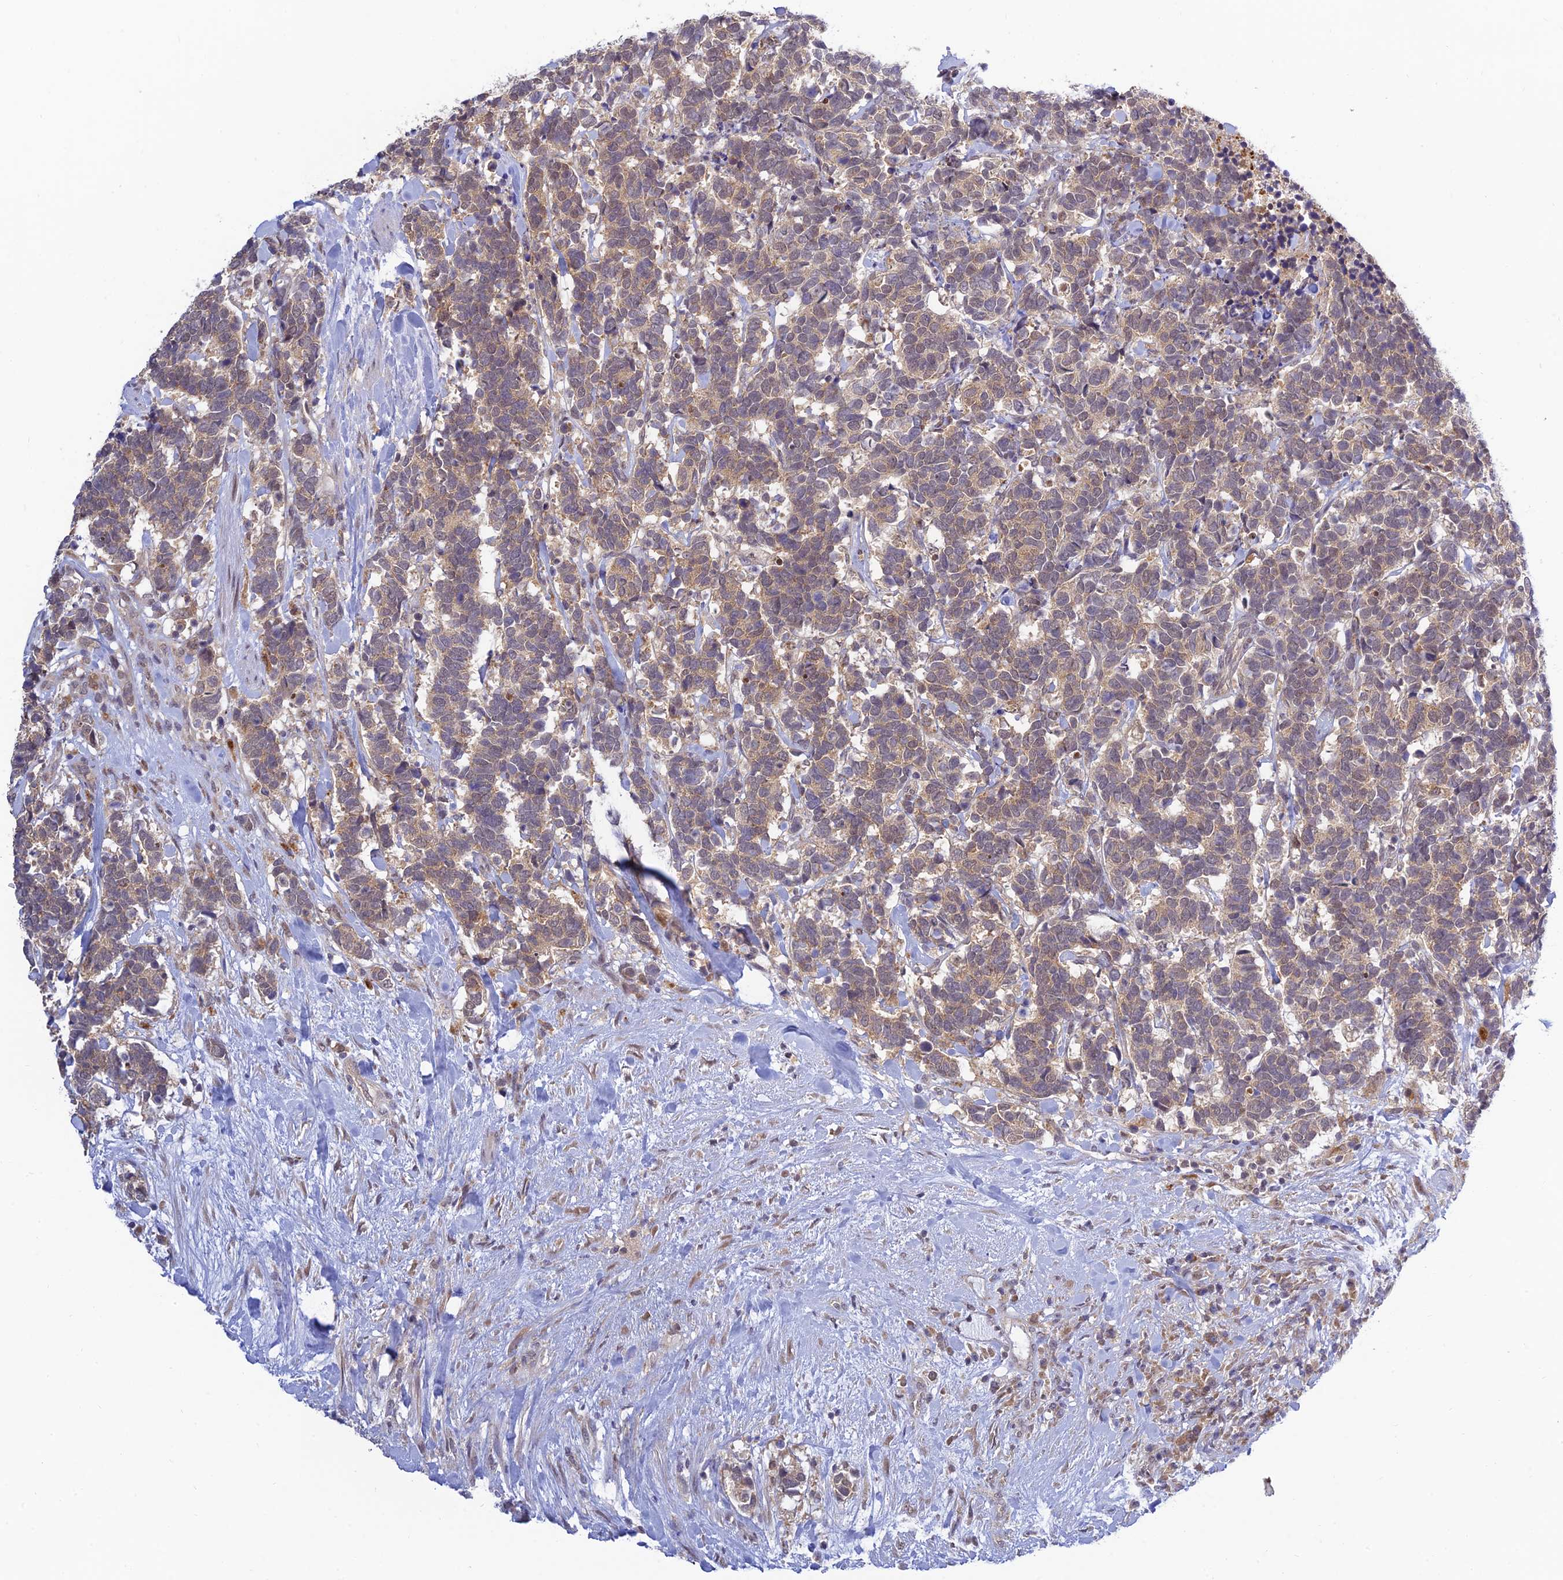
{"staining": {"intensity": "weak", "quantity": ">75%", "location": "cytoplasmic/membranous"}, "tissue": "carcinoid", "cell_type": "Tumor cells", "image_type": "cancer", "snomed": [{"axis": "morphology", "description": "Carcinoma, NOS"}, {"axis": "morphology", "description": "Carcinoid, malignant, NOS"}, {"axis": "topography", "description": "Prostate"}], "caption": "A low amount of weak cytoplasmic/membranous staining is present in approximately >75% of tumor cells in carcinoid tissue.", "gene": "SKIC8", "patient": {"sex": "male", "age": 57}}